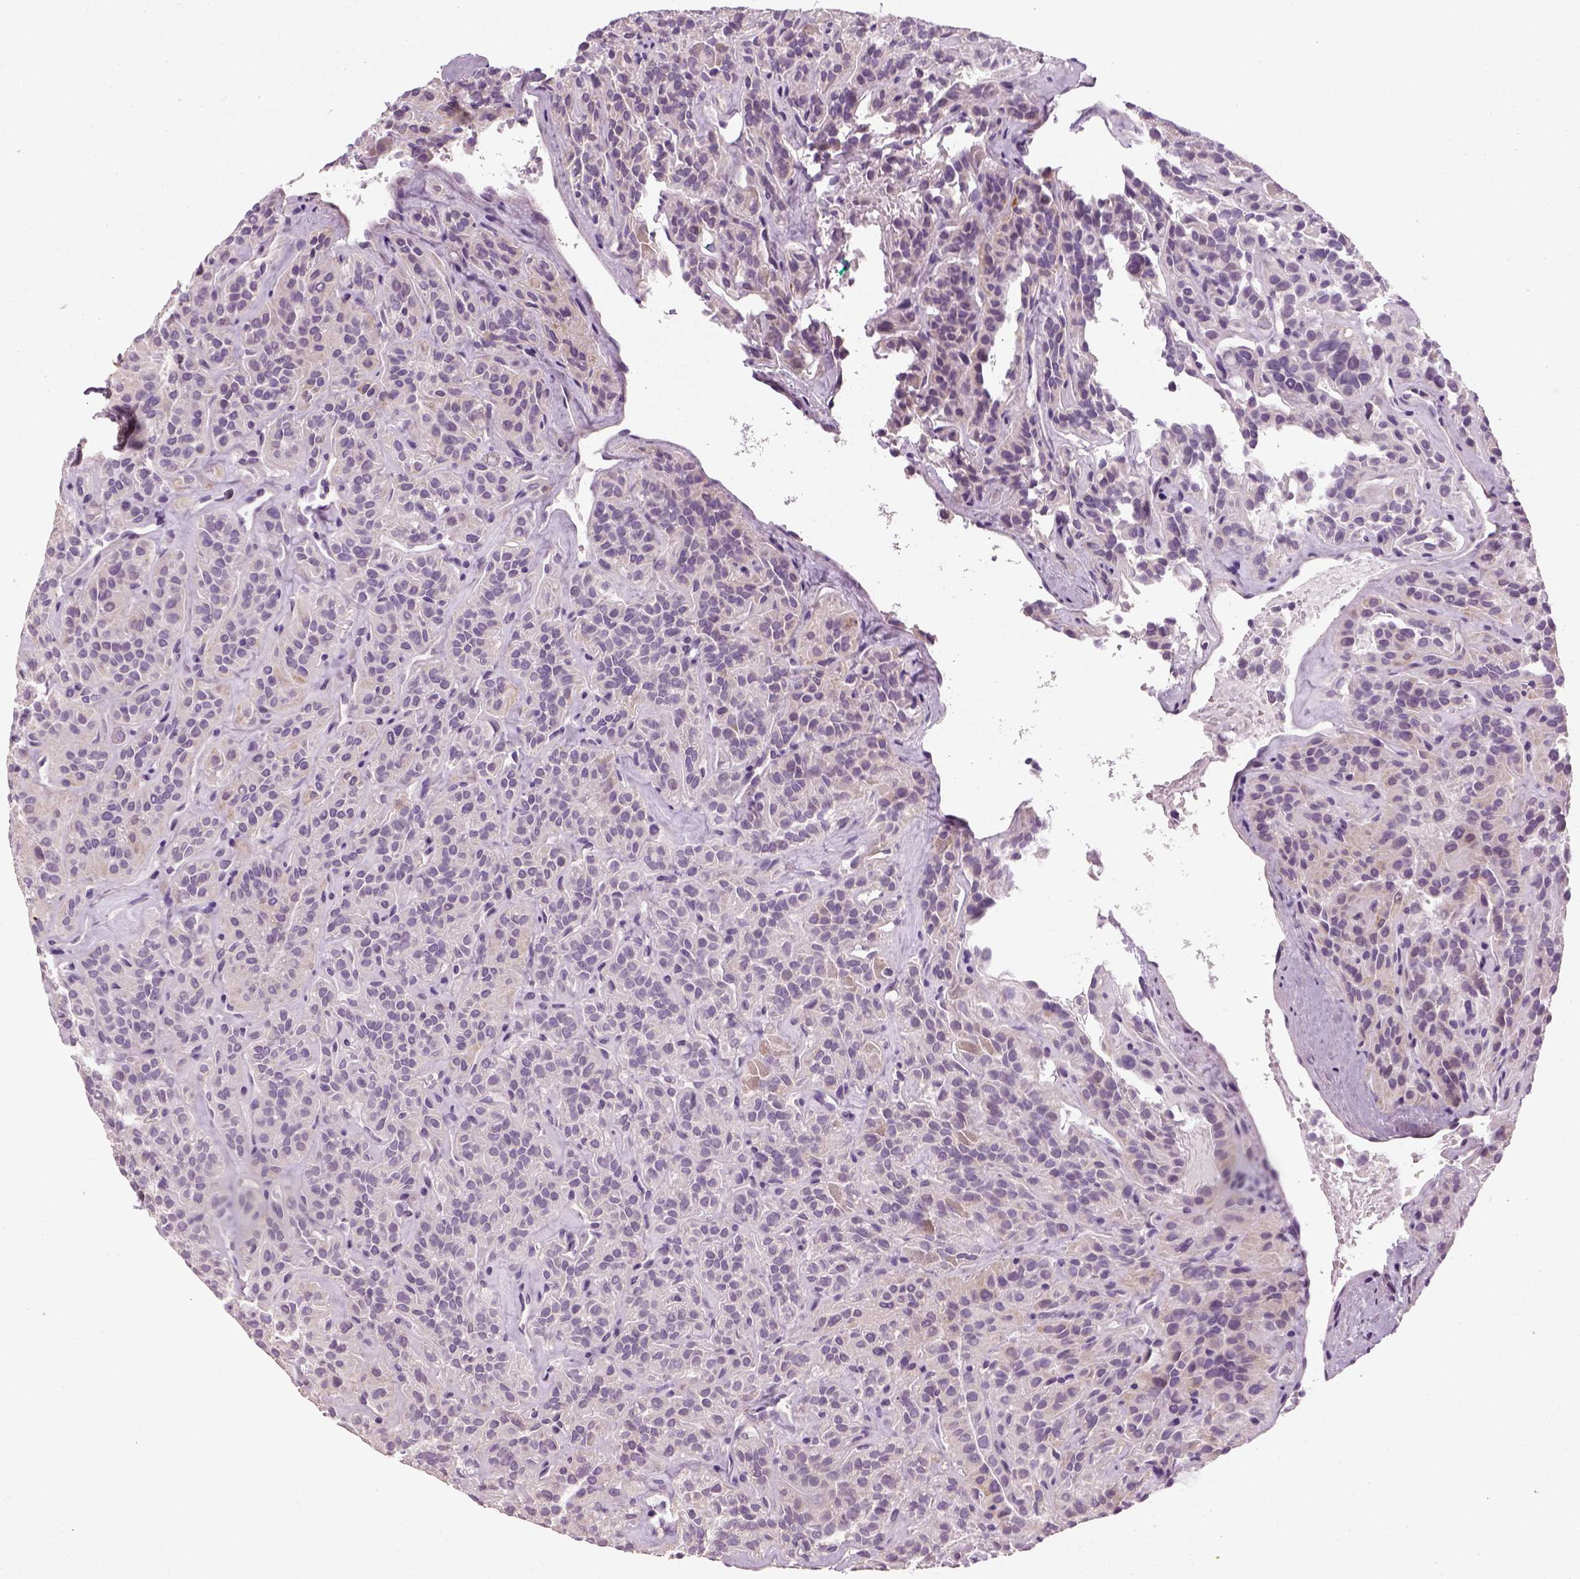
{"staining": {"intensity": "negative", "quantity": "none", "location": "none"}, "tissue": "thyroid cancer", "cell_type": "Tumor cells", "image_type": "cancer", "snomed": [{"axis": "morphology", "description": "Papillary adenocarcinoma, NOS"}, {"axis": "topography", "description": "Thyroid gland"}], "caption": "Tumor cells show no significant protein staining in thyroid cancer (papillary adenocarcinoma). (DAB immunohistochemistry (IHC) visualized using brightfield microscopy, high magnification).", "gene": "ELOVL3", "patient": {"sex": "female", "age": 45}}